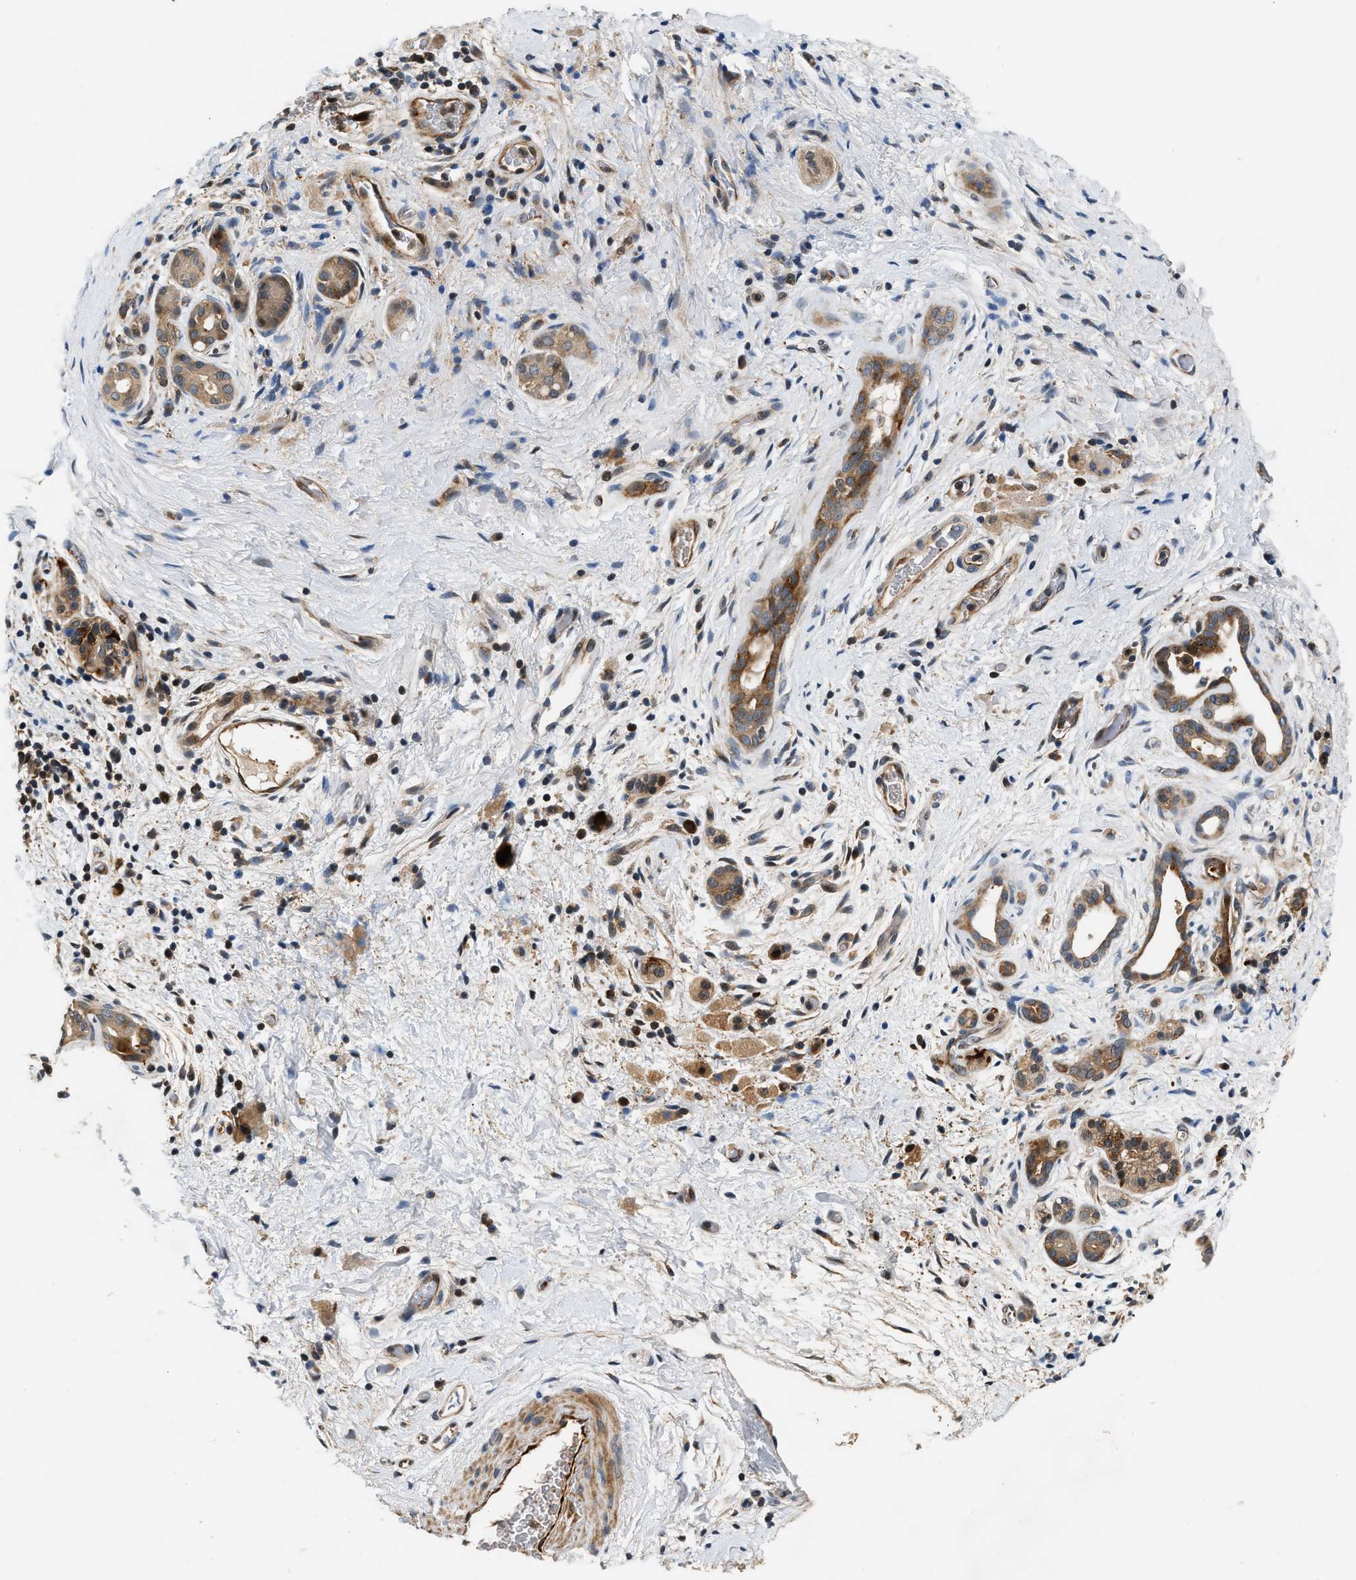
{"staining": {"intensity": "moderate", "quantity": ">75%", "location": "cytoplasmic/membranous"}, "tissue": "pancreatic cancer", "cell_type": "Tumor cells", "image_type": "cancer", "snomed": [{"axis": "morphology", "description": "Adenocarcinoma, NOS"}, {"axis": "topography", "description": "Pancreas"}], "caption": "Protein expression analysis of pancreatic adenocarcinoma shows moderate cytoplasmic/membranous expression in approximately >75% of tumor cells.", "gene": "TUT7", "patient": {"sex": "male", "age": 55}}